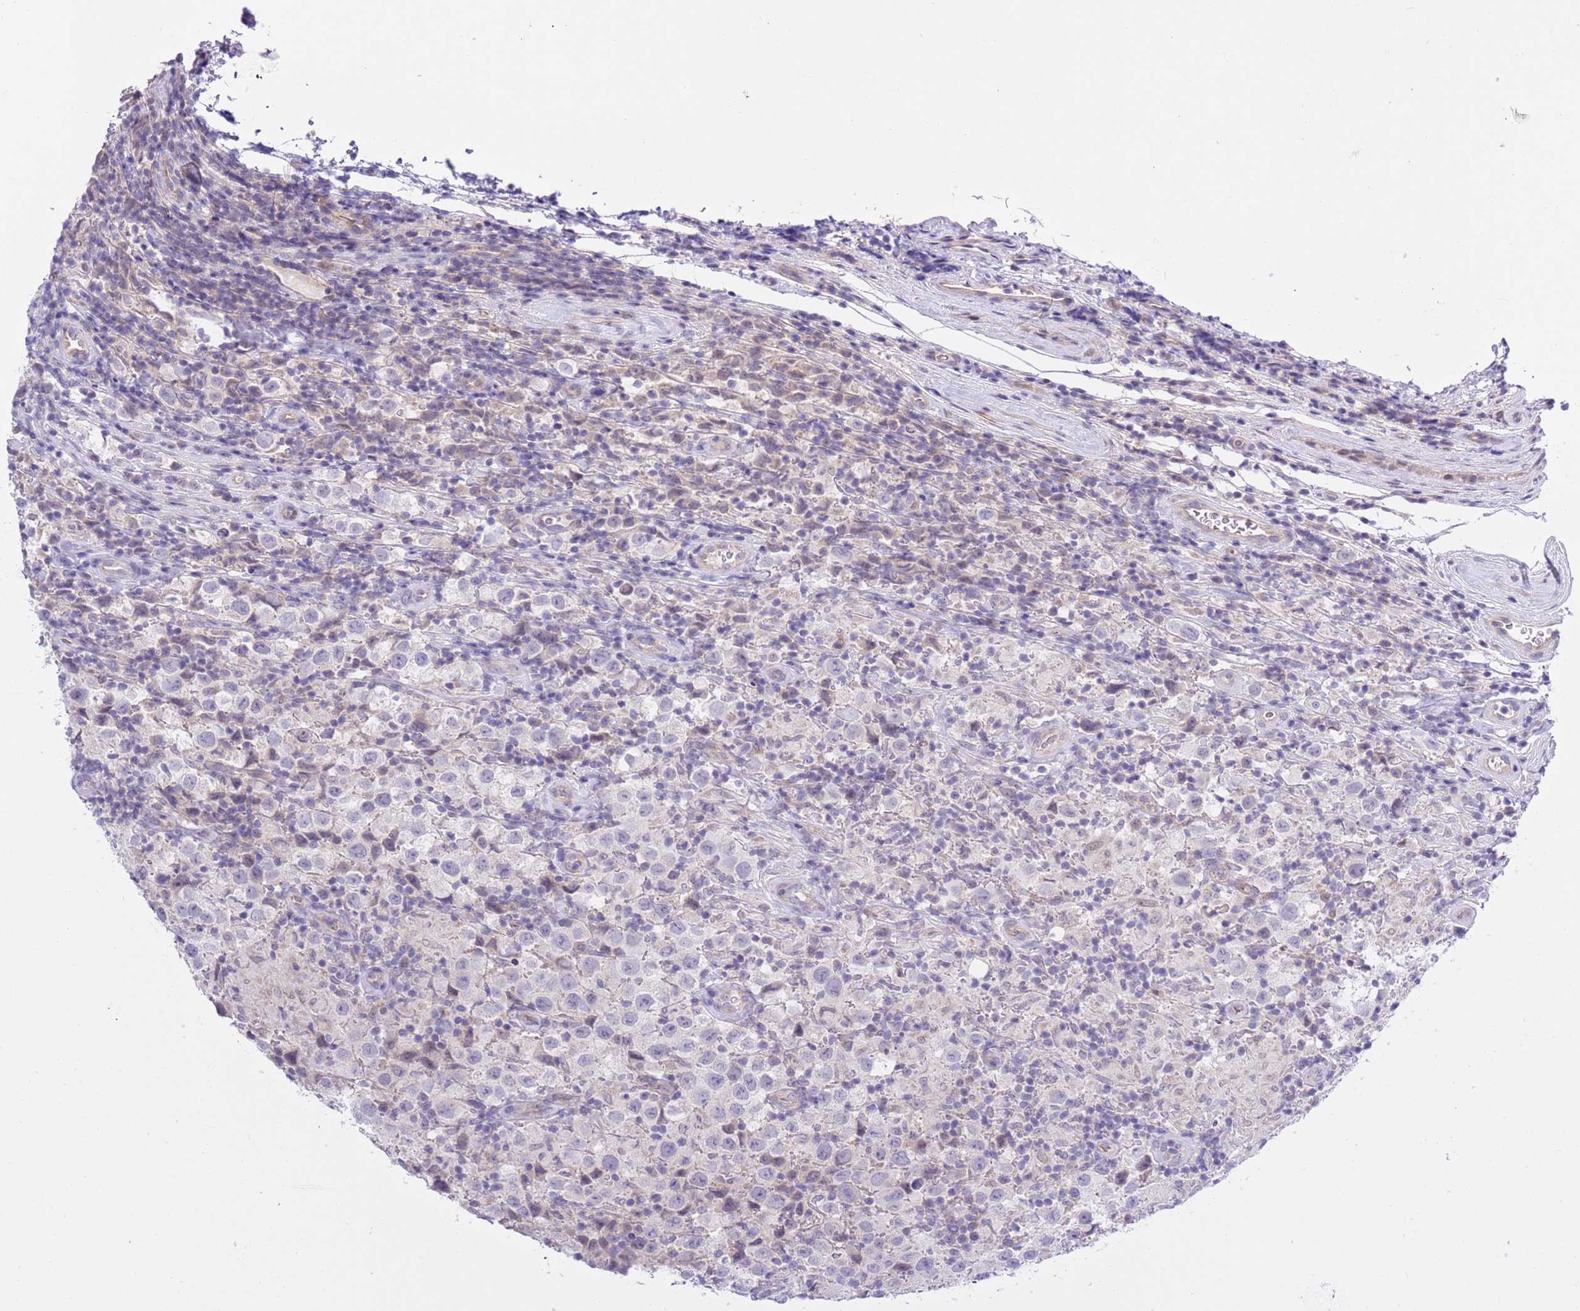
{"staining": {"intensity": "negative", "quantity": "none", "location": "none"}, "tissue": "testis cancer", "cell_type": "Tumor cells", "image_type": "cancer", "snomed": [{"axis": "morphology", "description": "Seminoma, NOS"}, {"axis": "morphology", "description": "Carcinoma, Embryonal, NOS"}, {"axis": "topography", "description": "Testis"}], "caption": "High magnification brightfield microscopy of testis cancer stained with DAB (brown) and counterstained with hematoxylin (blue): tumor cells show no significant positivity. (DAB IHC with hematoxylin counter stain).", "gene": "NET1", "patient": {"sex": "male", "age": 41}}